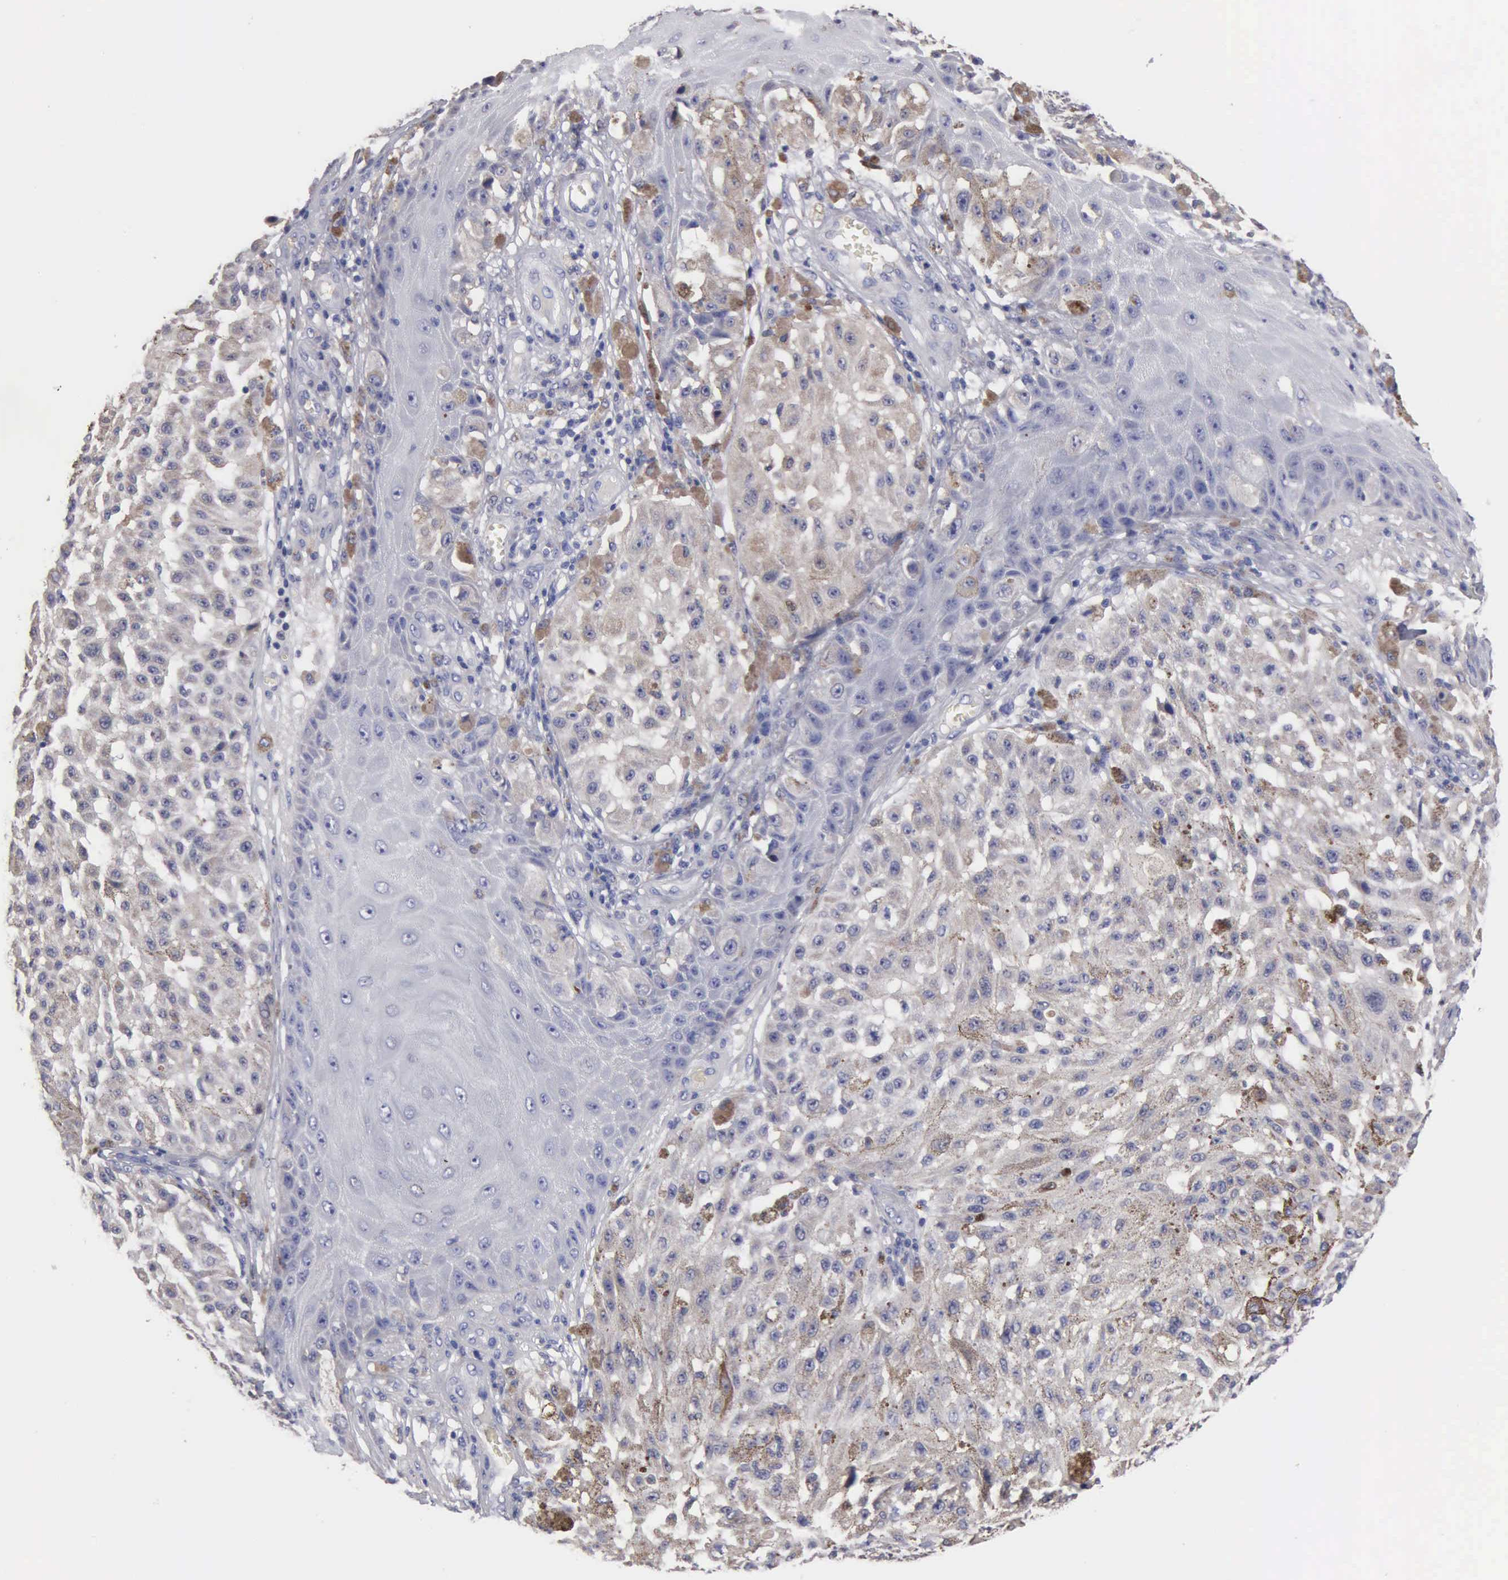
{"staining": {"intensity": "negative", "quantity": "none", "location": "none"}, "tissue": "melanoma", "cell_type": "Tumor cells", "image_type": "cancer", "snomed": [{"axis": "morphology", "description": "Malignant melanoma, NOS"}, {"axis": "topography", "description": "Skin"}], "caption": "IHC of melanoma exhibits no staining in tumor cells.", "gene": "PTGS2", "patient": {"sex": "female", "age": 64}}